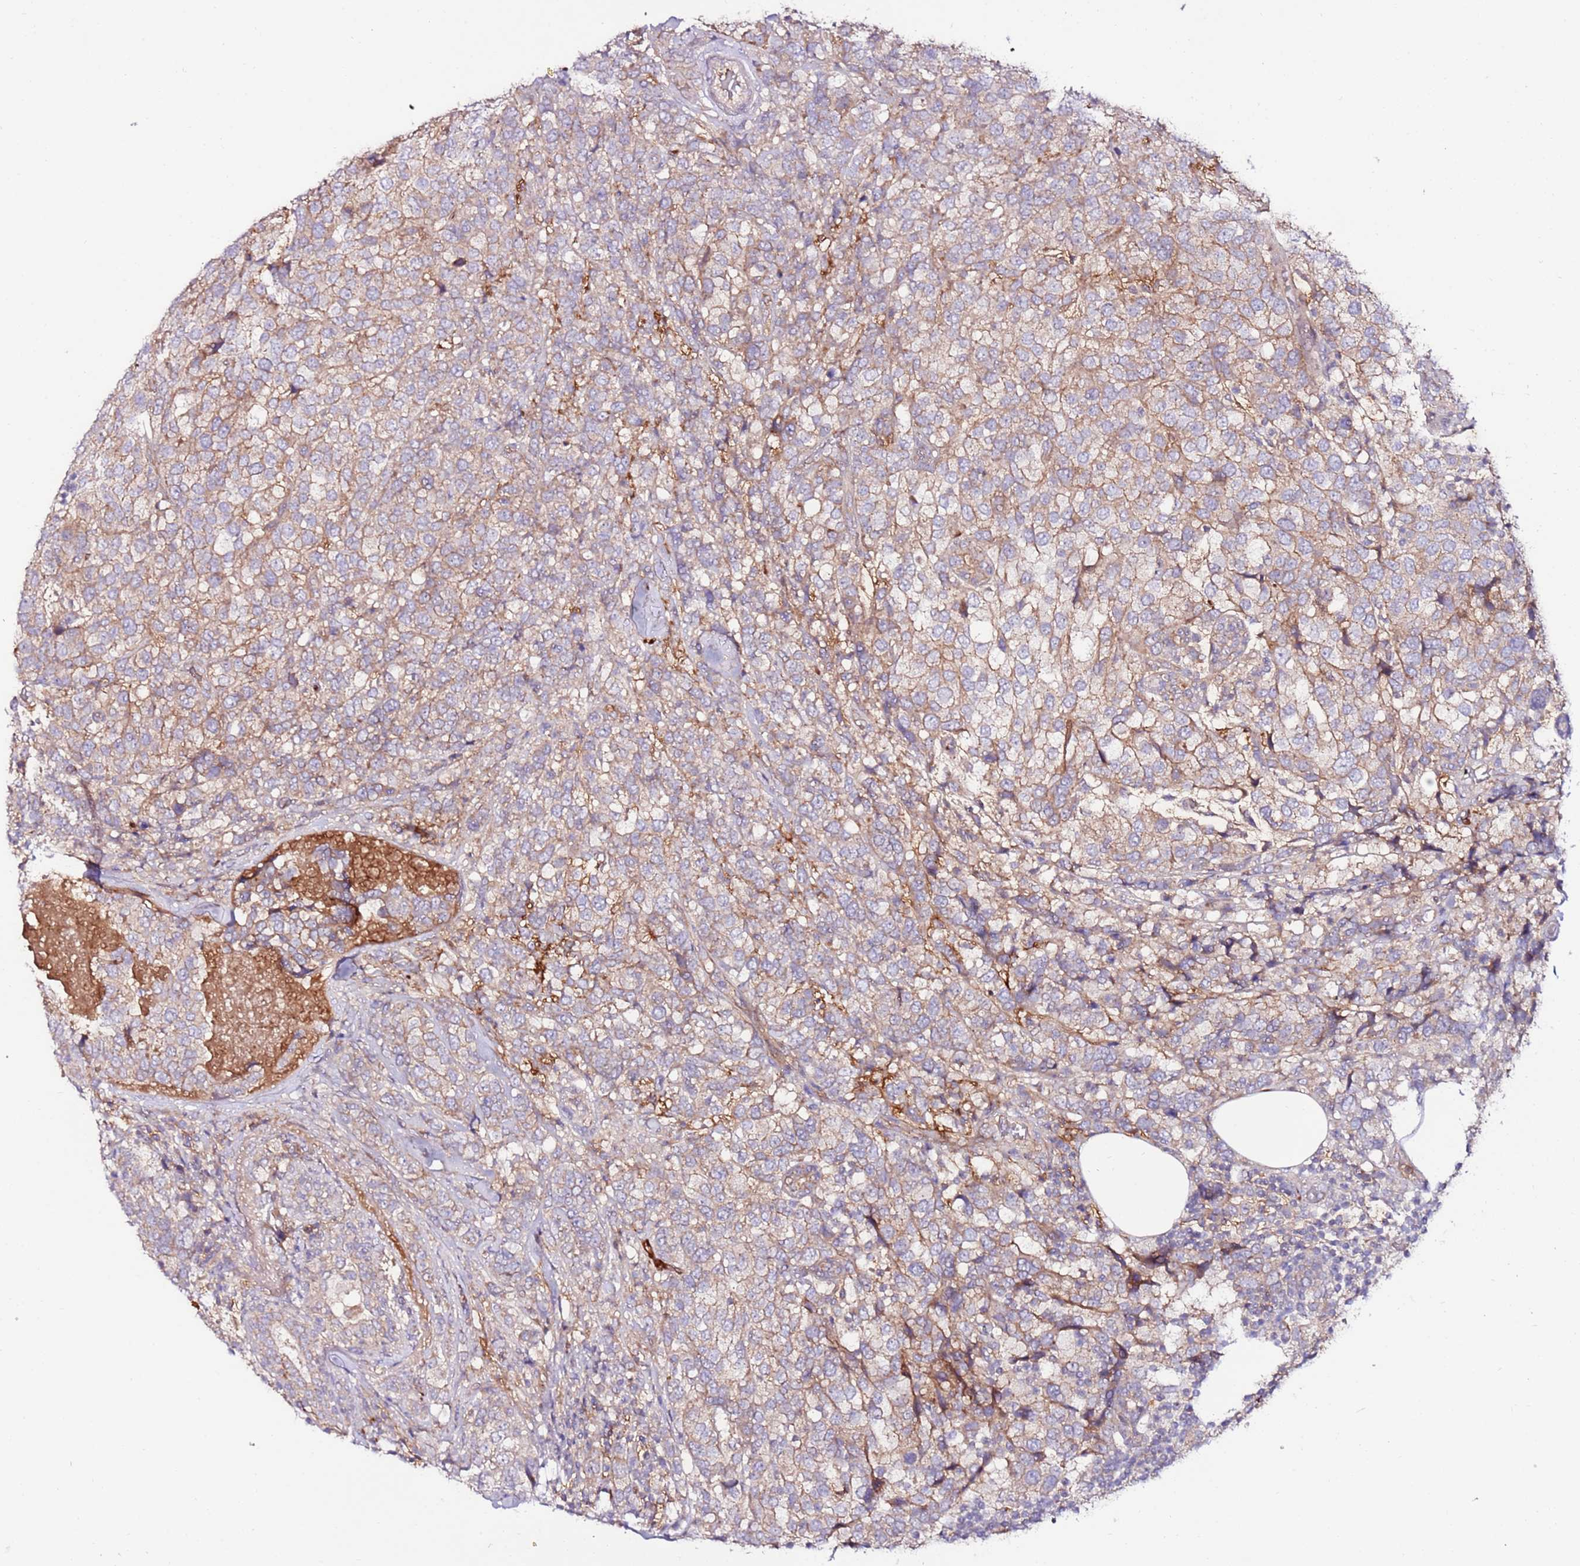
{"staining": {"intensity": "weak", "quantity": ">75%", "location": "cytoplasmic/membranous"}, "tissue": "breast cancer", "cell_type": "Tumor cells", "image_type": "cancer", "snomed": [{"axis": "morphology", "description": "Lobular carcinoma"}, {"axis": "topography", "description": "Breast"}], "caption": "The micrograph demonstrates immunohistochemical staining of breast lobular carcinoma. There is weak cytoplasmic/membranous expression is identified in about >75% of tumor cells.", "gene": "FLVCR1", "patient": {"sex": "female", "age": 59}}